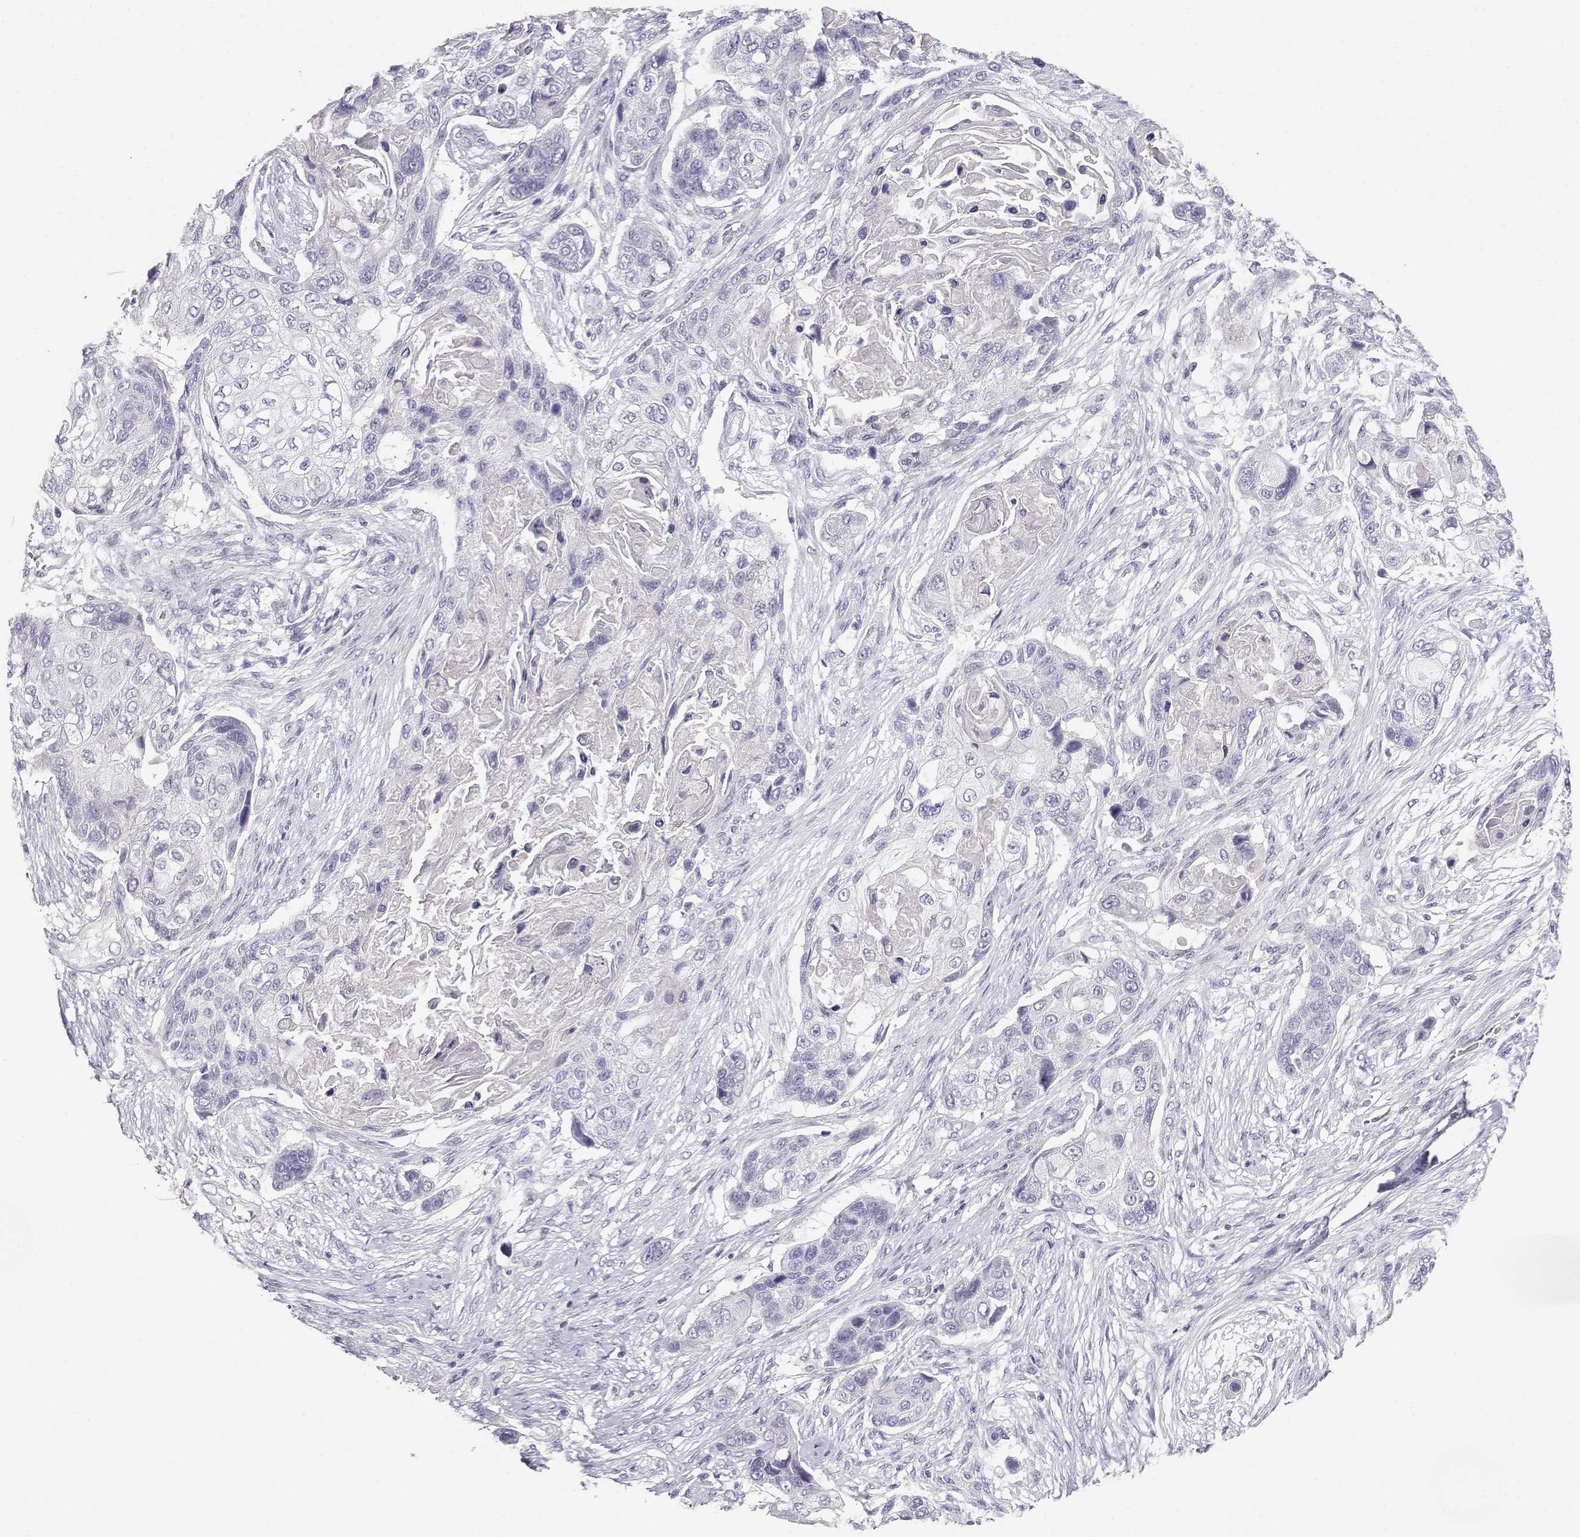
{"staining": {"intensity": "negative", "quantity": "none", "location": "none"}, "tissue": "lung cancer", "cell_type": "Tumor cells", "image_type": "cancer", "snomed": [{"axis": "morphology", "description": "Squamous cell carcinoma, NOS"}, {"axis": "topography", "description": "Lung"}], "caption": "Tumor cells are negative for protein expression in human lung squamous cell carcinoma.", "gene": "CDHR1", "patient": {"sex": "male", "age": 69}}